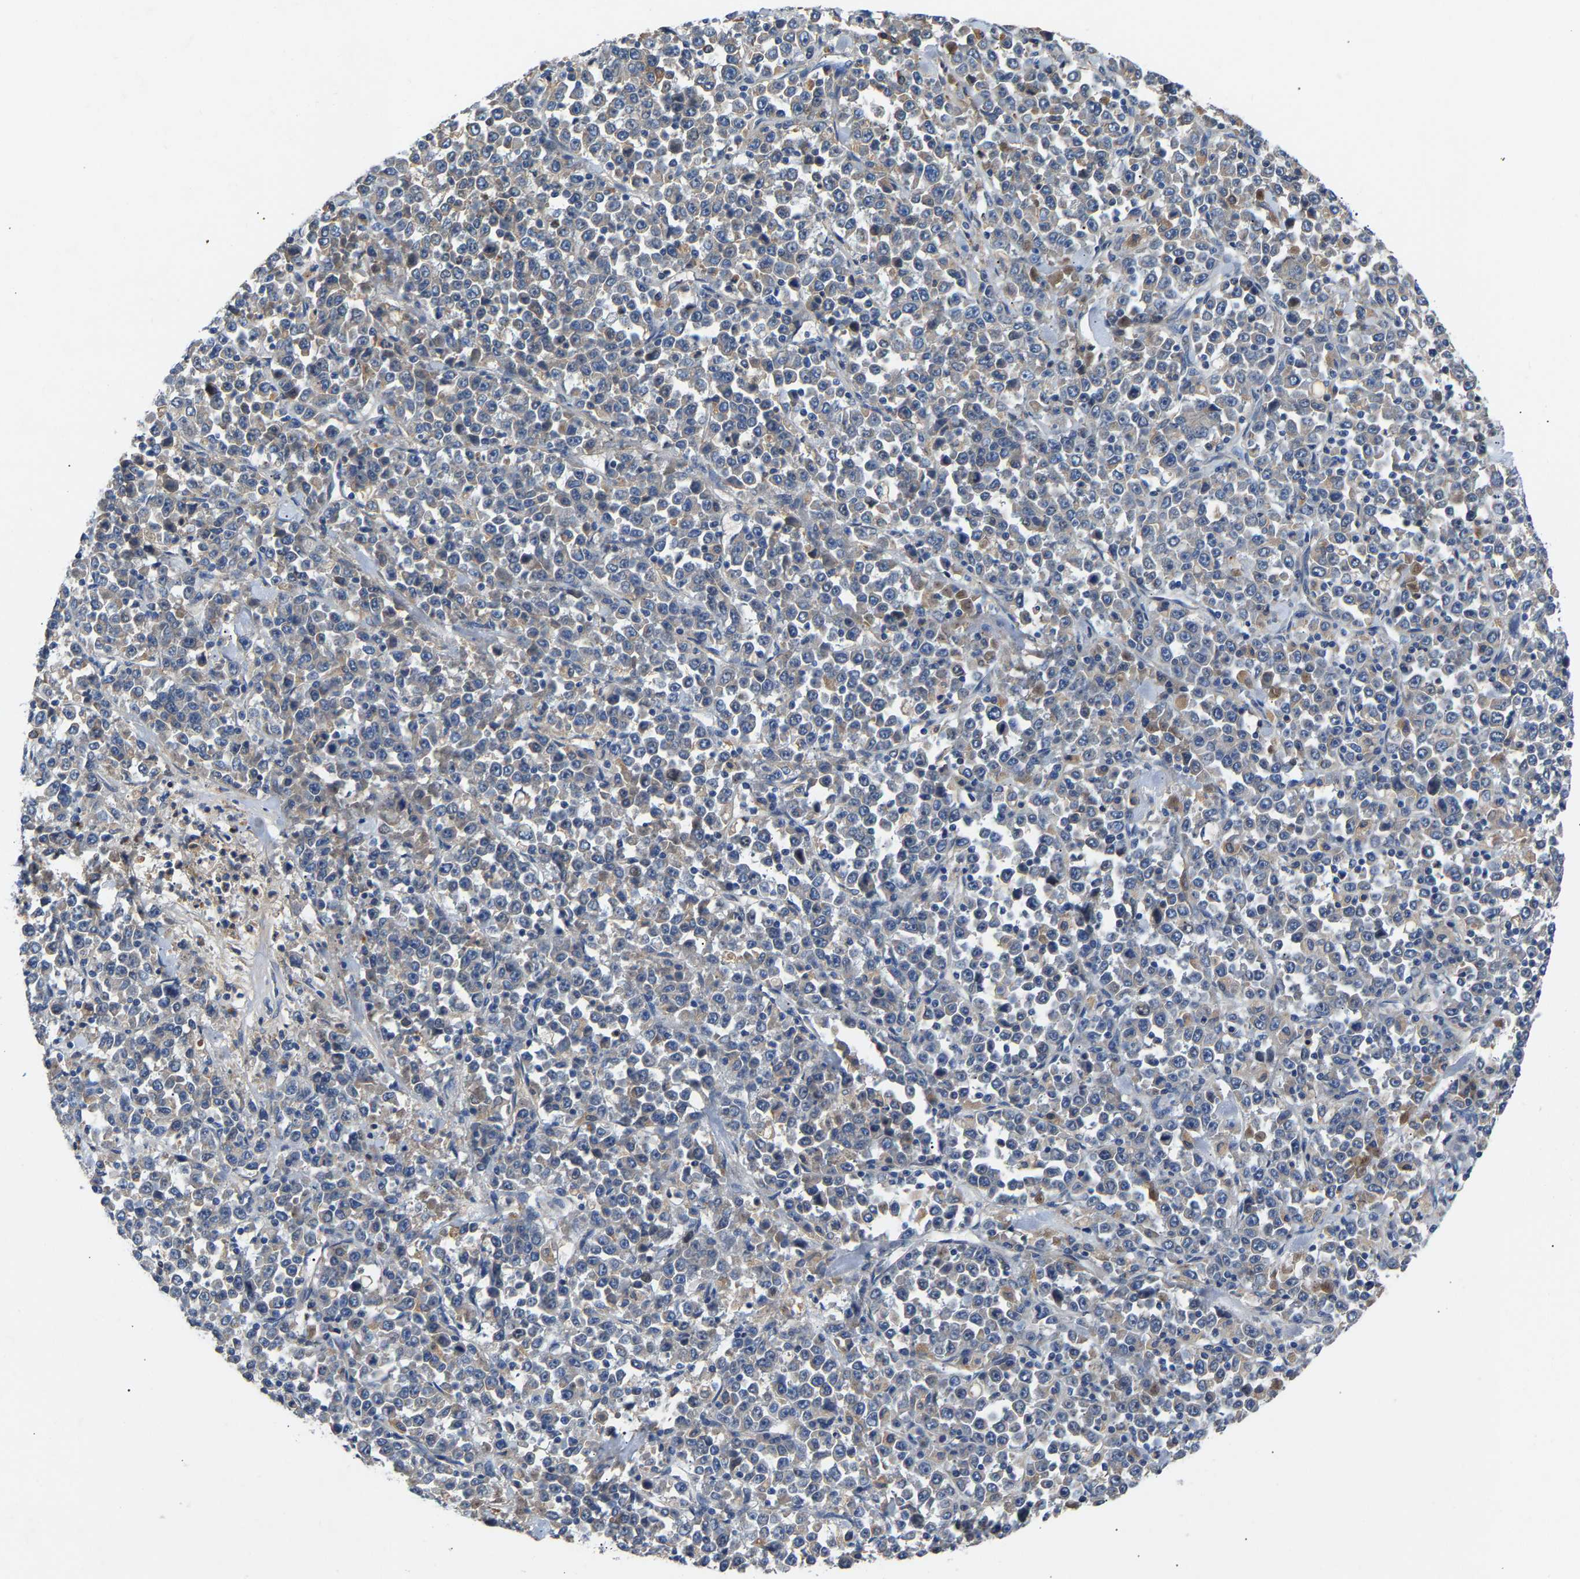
{"staining": {"intensity": "negative", "quantity": "none", "location": "none"}, "tissue": "stomach cancer", "cell_type": "Tumor cells", "image_type": "cancer", "snomed": [{"axis": "morphology", "description": "Normal tissue, NOS"}, {"axis": "morphology", "description": "Adenocarcinoma, NOS"}, {"axis": "topography", "description": "Stomach, upper"}, {"axis": "topography", "description": "Stomach"}], "caption": "Tumor cells show no significant protein positivity in stomach cancer (adenocarcinoma).", "gene": "CCDC171", "patient": {"sex": "male", "age": 59}}